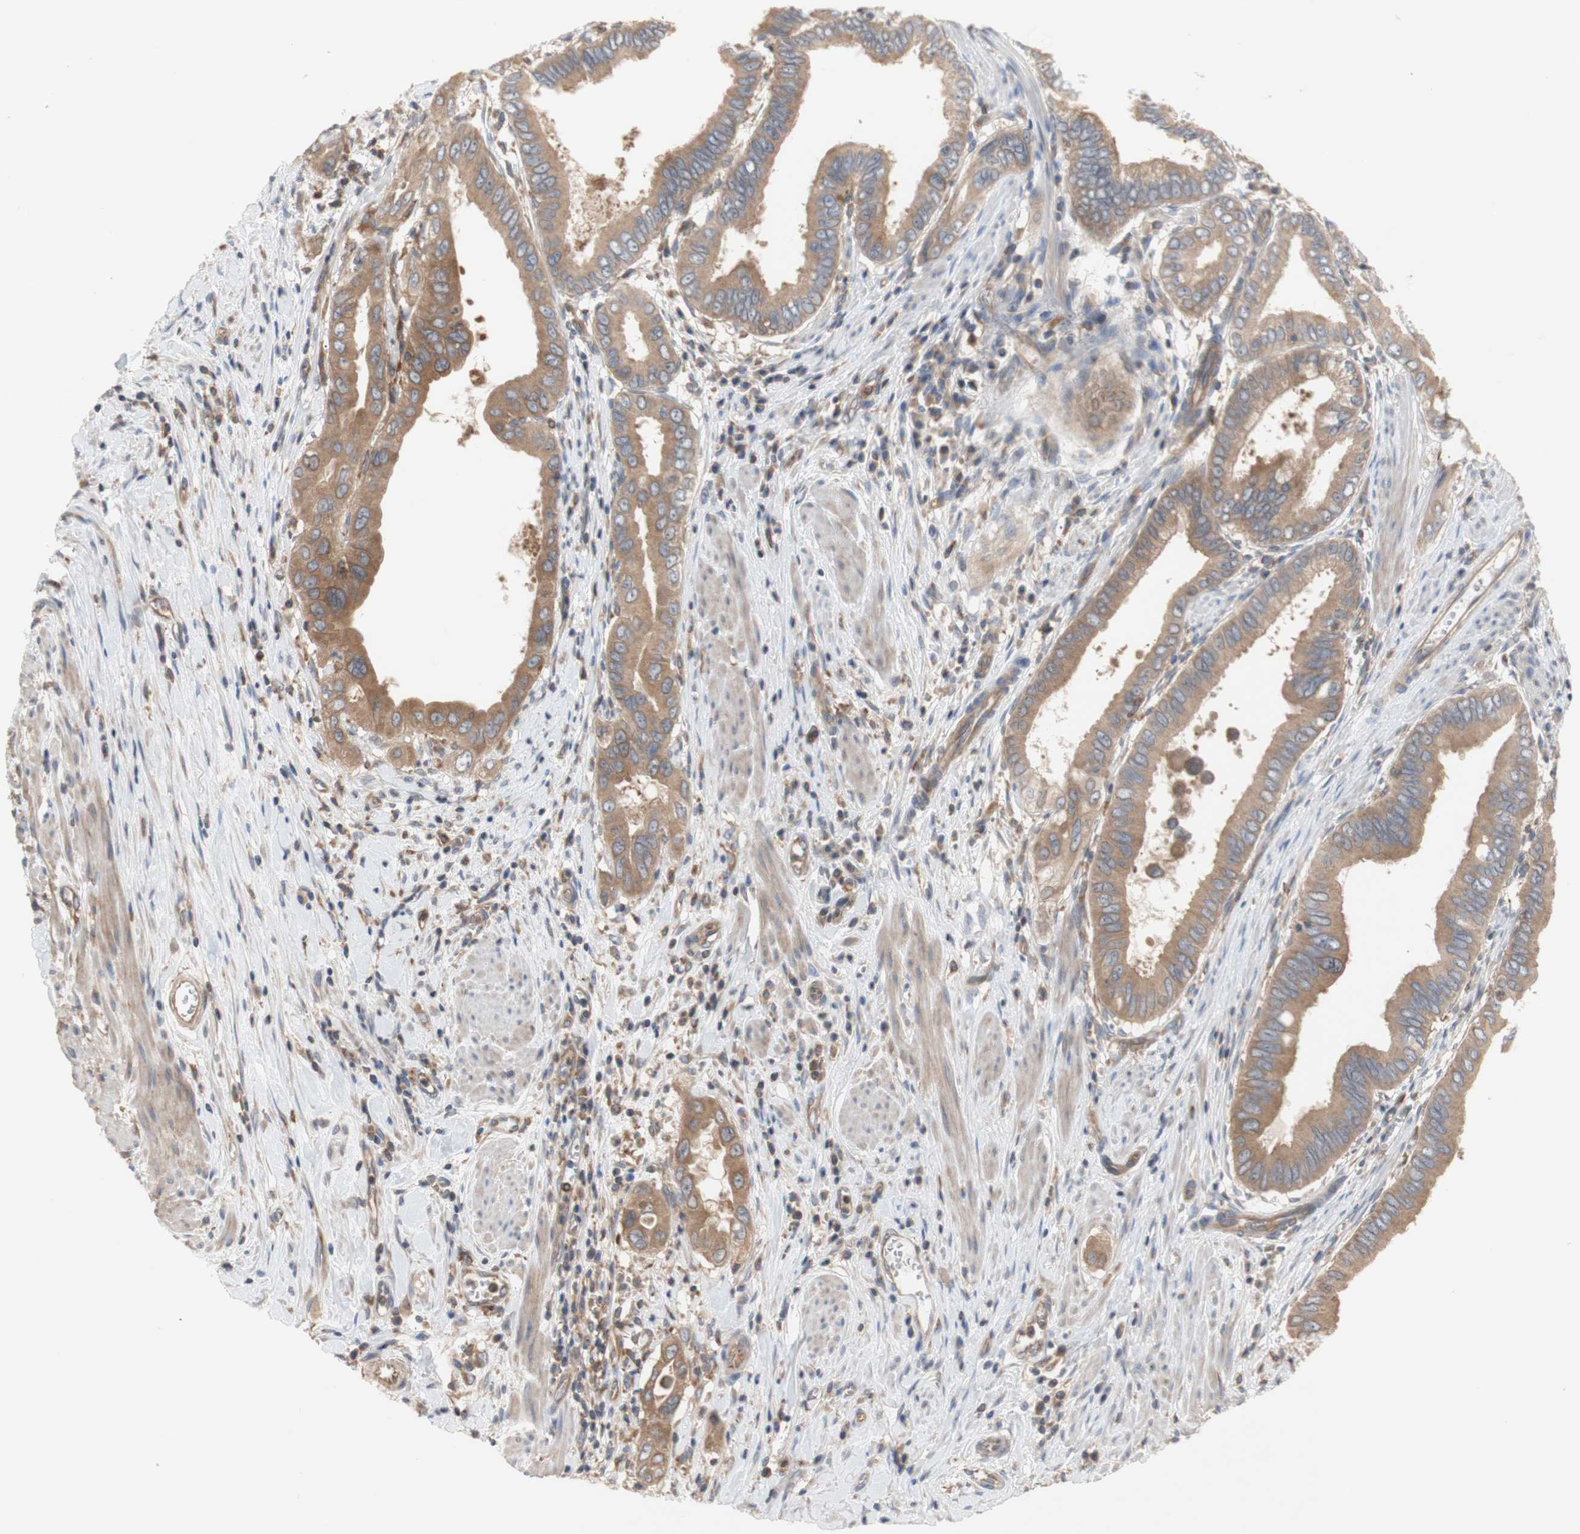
{"staining": {"intensity": "moderate", "quantity": ">75%", "location": "cytoplasmic/membranous"}, "tissue": "pancreatic cancer", "cell_type": "Tumor cells", "image_type": "cancer", "snomed": [{"axis": "morphology", "description": "Normal tissue, NOS"}, {"axis": "topography", "description": "Lymph node"}], "caption": "Protein expression analysis of human pancreatic cancer reveals moderate cytoplasmic/membranous positivity in approximately >75% of tumor cells.", "gene": "IKBKG", "patient": {"sex": "male", "age": 50}}